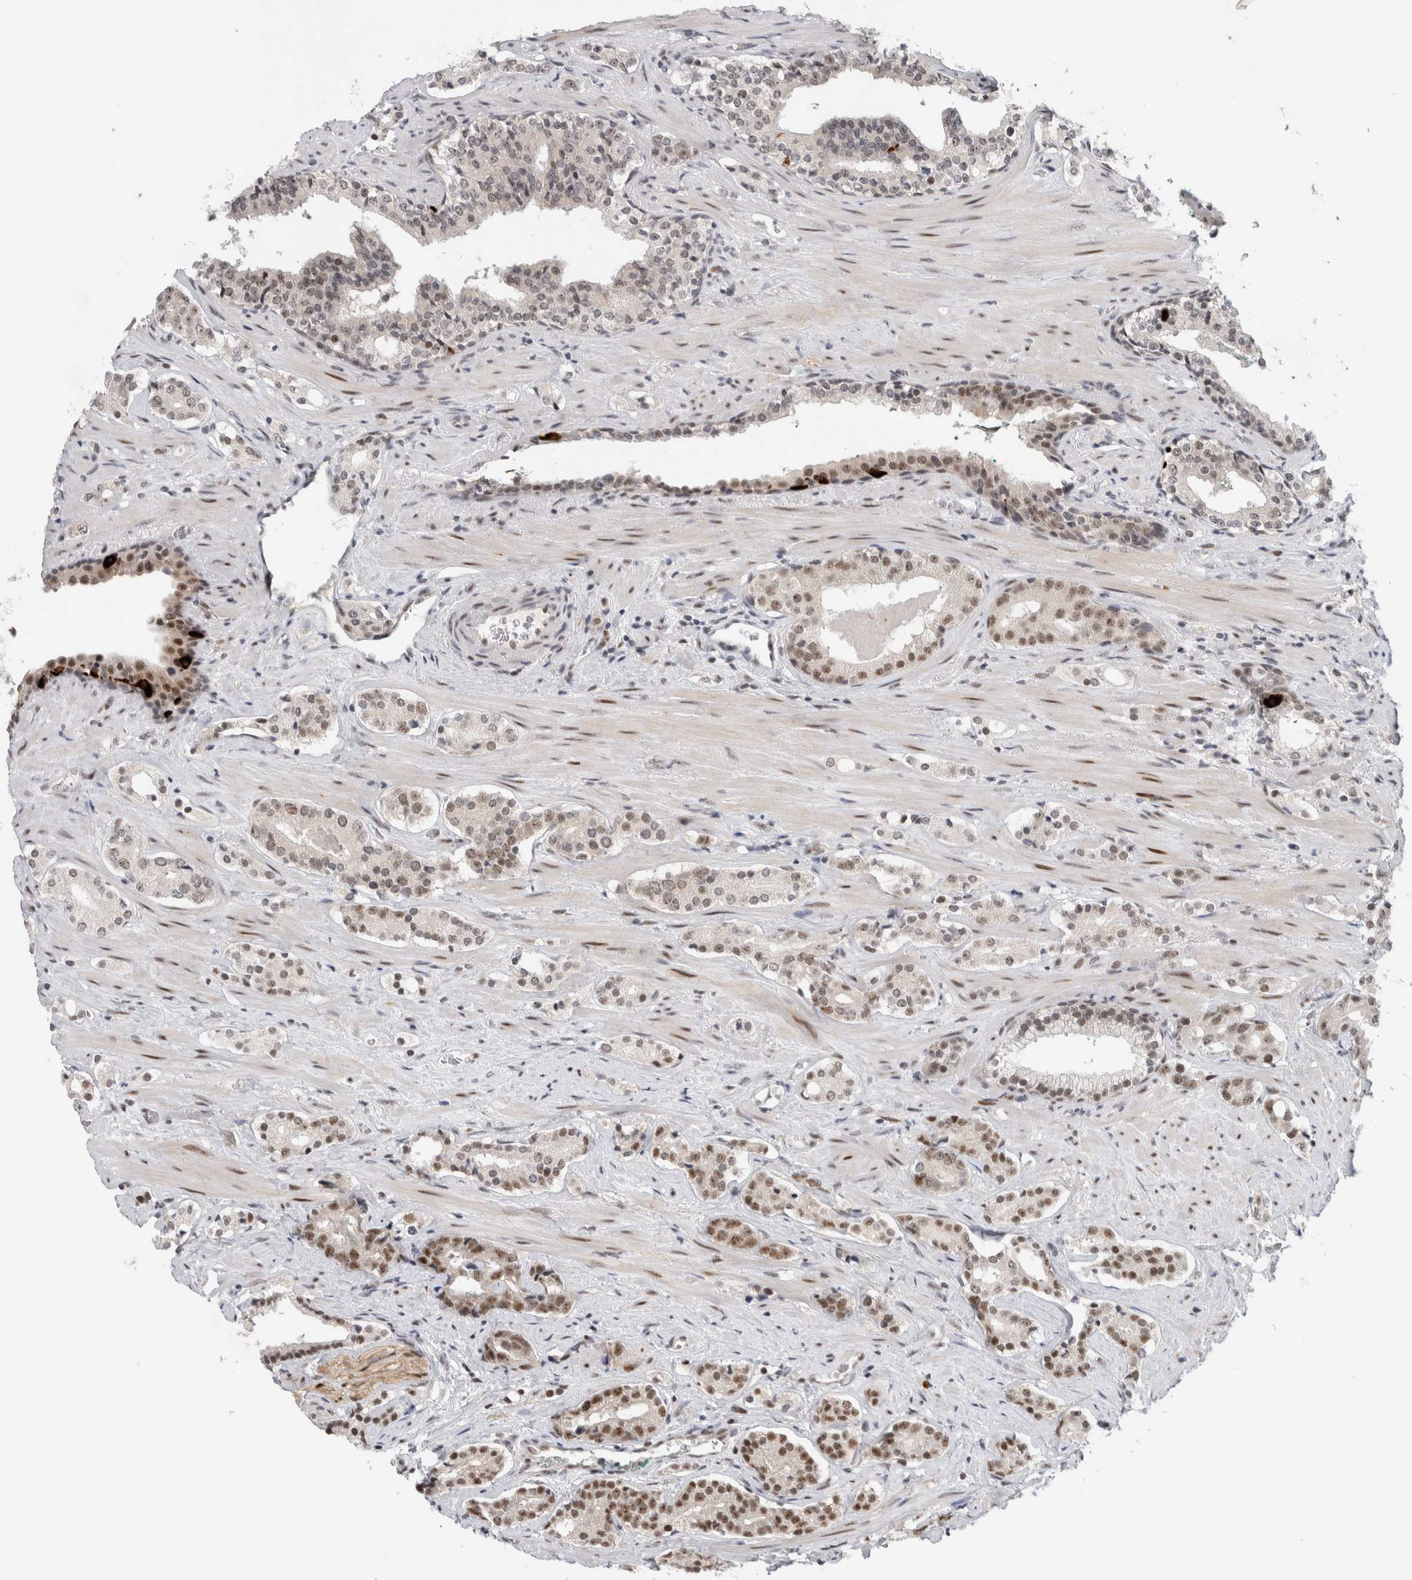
{"staining": {"intensity": "moderate", "quantity": "25%-75%", "location": "nuclear"}, "tissue": "prostate cancer", "cell_type": "Tumor cells", "image_type": "cancer", "snomed": [{"axis": "morphology", "description": "Adenocarcinoma, High grade"}, {"axis": "topography", "description": "Prostate"}], "caption": "Prostate cancer (adenocarcinoma (high-grade)) stained with a brown dye reveals moderate nuclear positive staining in approximately 25%-75% of tumor cells.", "gene": "HESX1", "patient": {"sex": "male", "age": 71}}